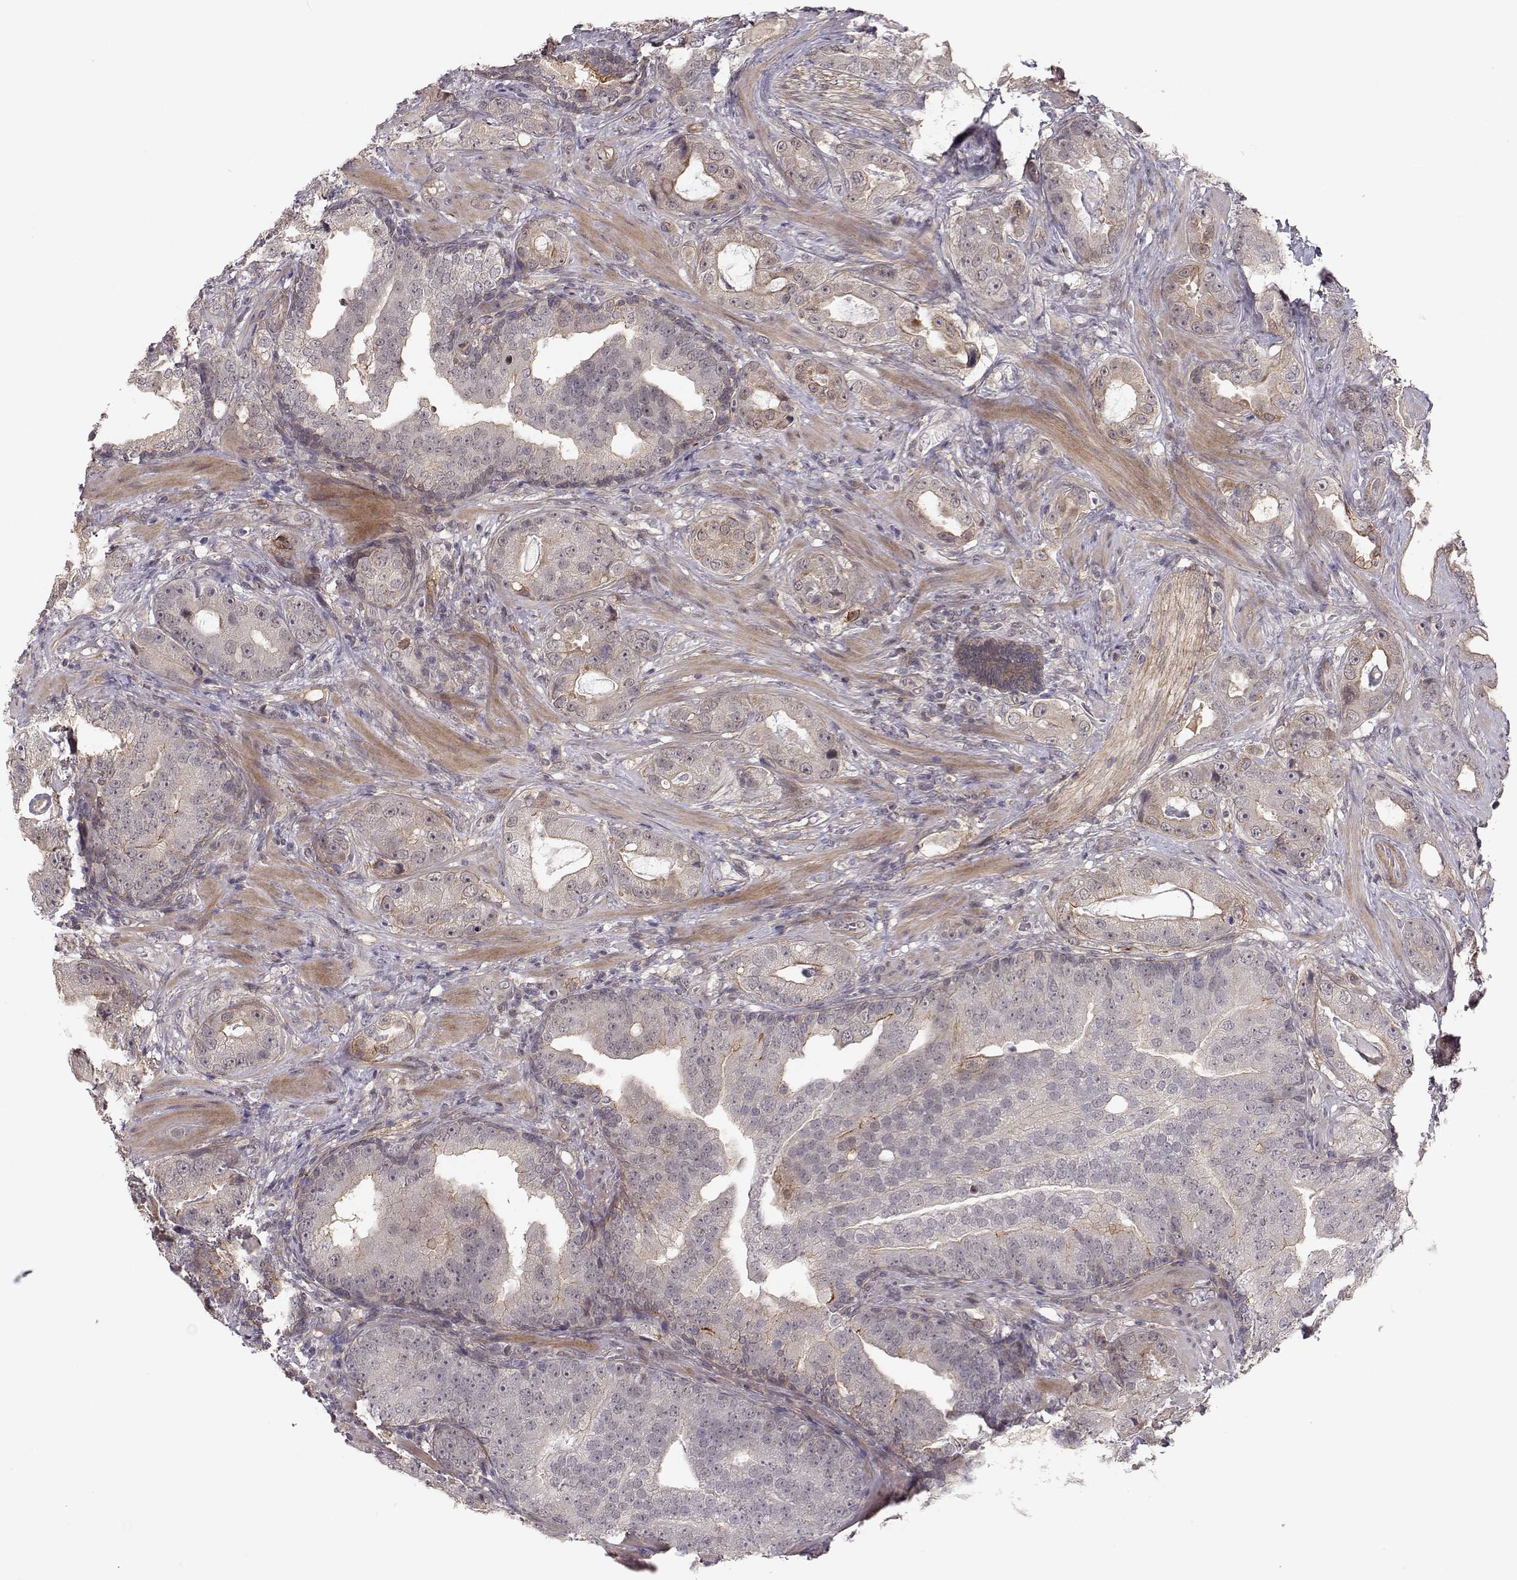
{"staining": {"intensity": "moderate", "quantity": "<25%", "location": "cytoplasmic/membranous"}, "tissue": "prostate cancer", "cell_type": "Tumor cells", "image_type": "cancer", "snomed": [{"axis": "morphology", "description": "Adenocarcinoma, NOS"}, {"axis": "topography", "description": "Prostate"}], "caption": "Human adenocarcinoma (prostate) stained for a protein (brown) exhibits moderate cytoplasmic/membranous positive positivity in approximately <25% of tumor cells.", "gene": "PLEKHG3", "patient": {"sex": "male", "age": 57}}